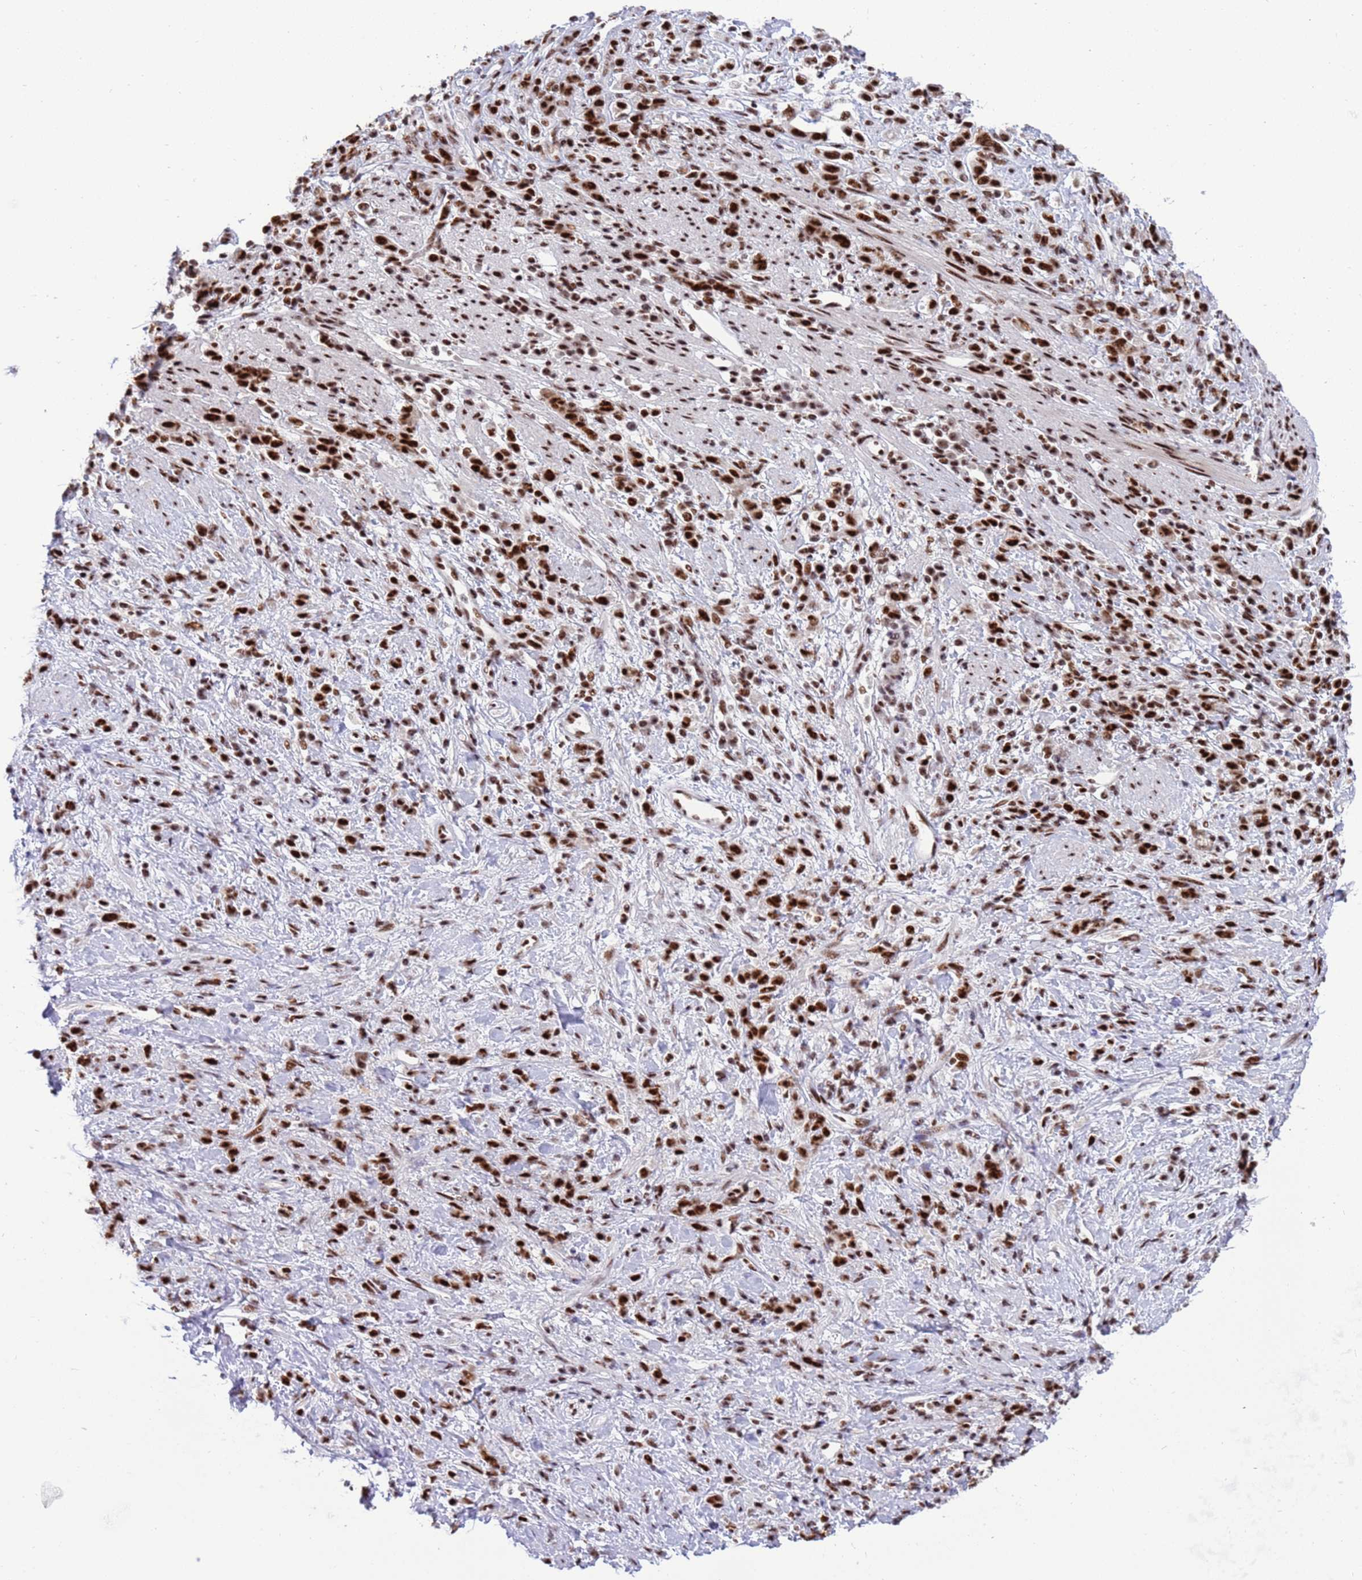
{"staining": {"intensity": "strong", "quantity": ">75%", "location": "nuclear"}, "tissue": "stomach cancer", "cell_type": "Tumor cells", "image_type": "cancer", "snomed": [{"axis": "morphology", "description": "Adenocarcinoma, NOS"}, {"axis": "topography", "description": "Stomach"}], "caption": "Strong nuclear expression for a protein is seen in approximately >75% of tumor cells of stomach cancer (adenocarcinoma) using IHC.", "gene": "THOC2", "patient": {"sex": "female", "age": 60}}